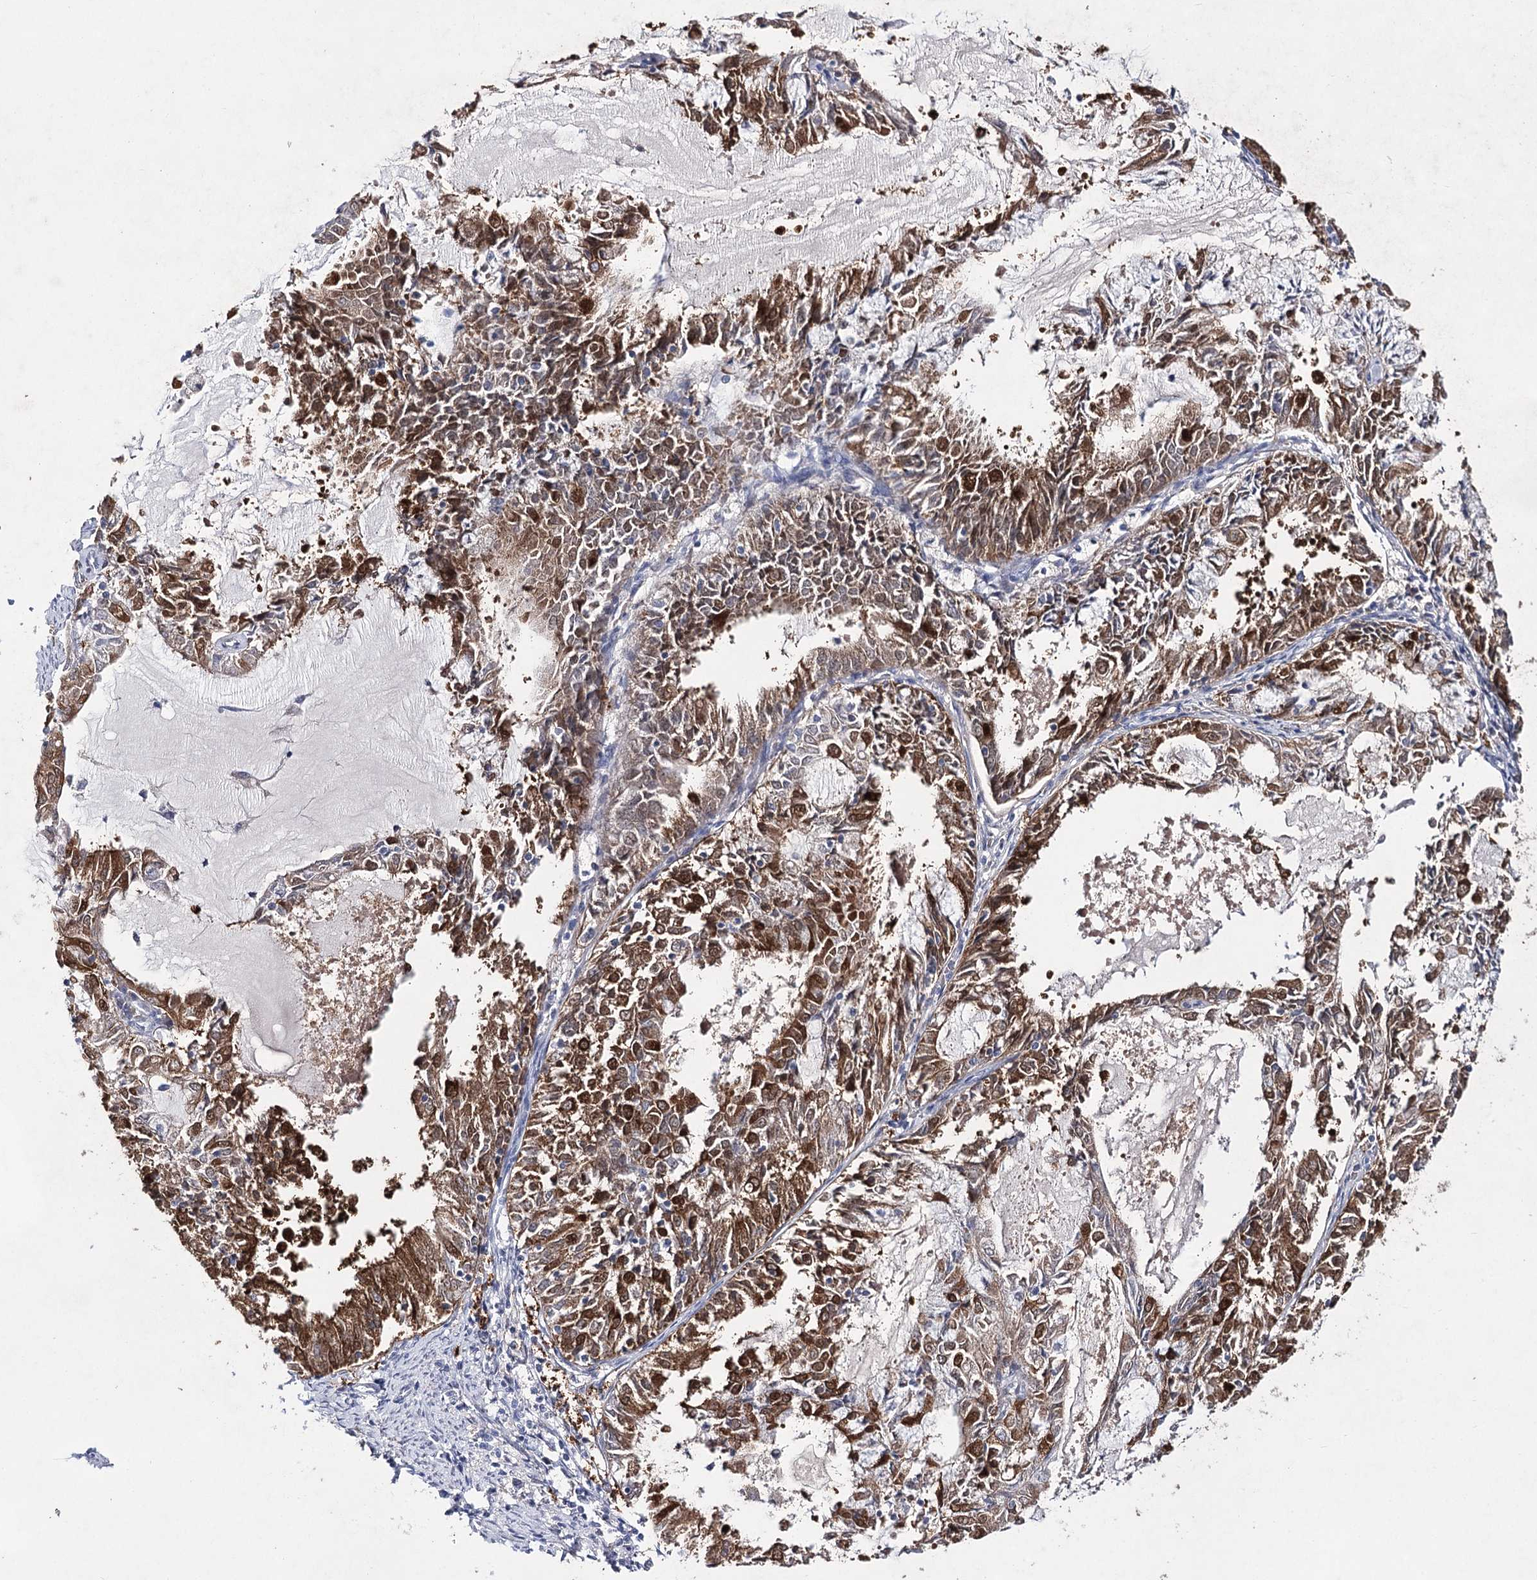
{"staining": {"intensity": "strong", "quantity": ">75%", "location": "cytoplasmic/membranous"}, "tissue": "endometrial cancer", "cell_type": "Tumor cells", "image_type": "cancer", "snomed": [{"axis": "morphology", "description": "Adenocarcinoma, NOS"}, {"axis": "topography", "description": "Endometrium"}], "caption": "DAB immunohistochemical staining of endometrial cancer reveals strong cytoplasmic/membranous protein expression in about >75% of tumor cells. The protein of interest is shown in brown color, while the nuclei are stained blue.", "gene": "UGDH", "patient": {"sex": "female", "age": 57}}